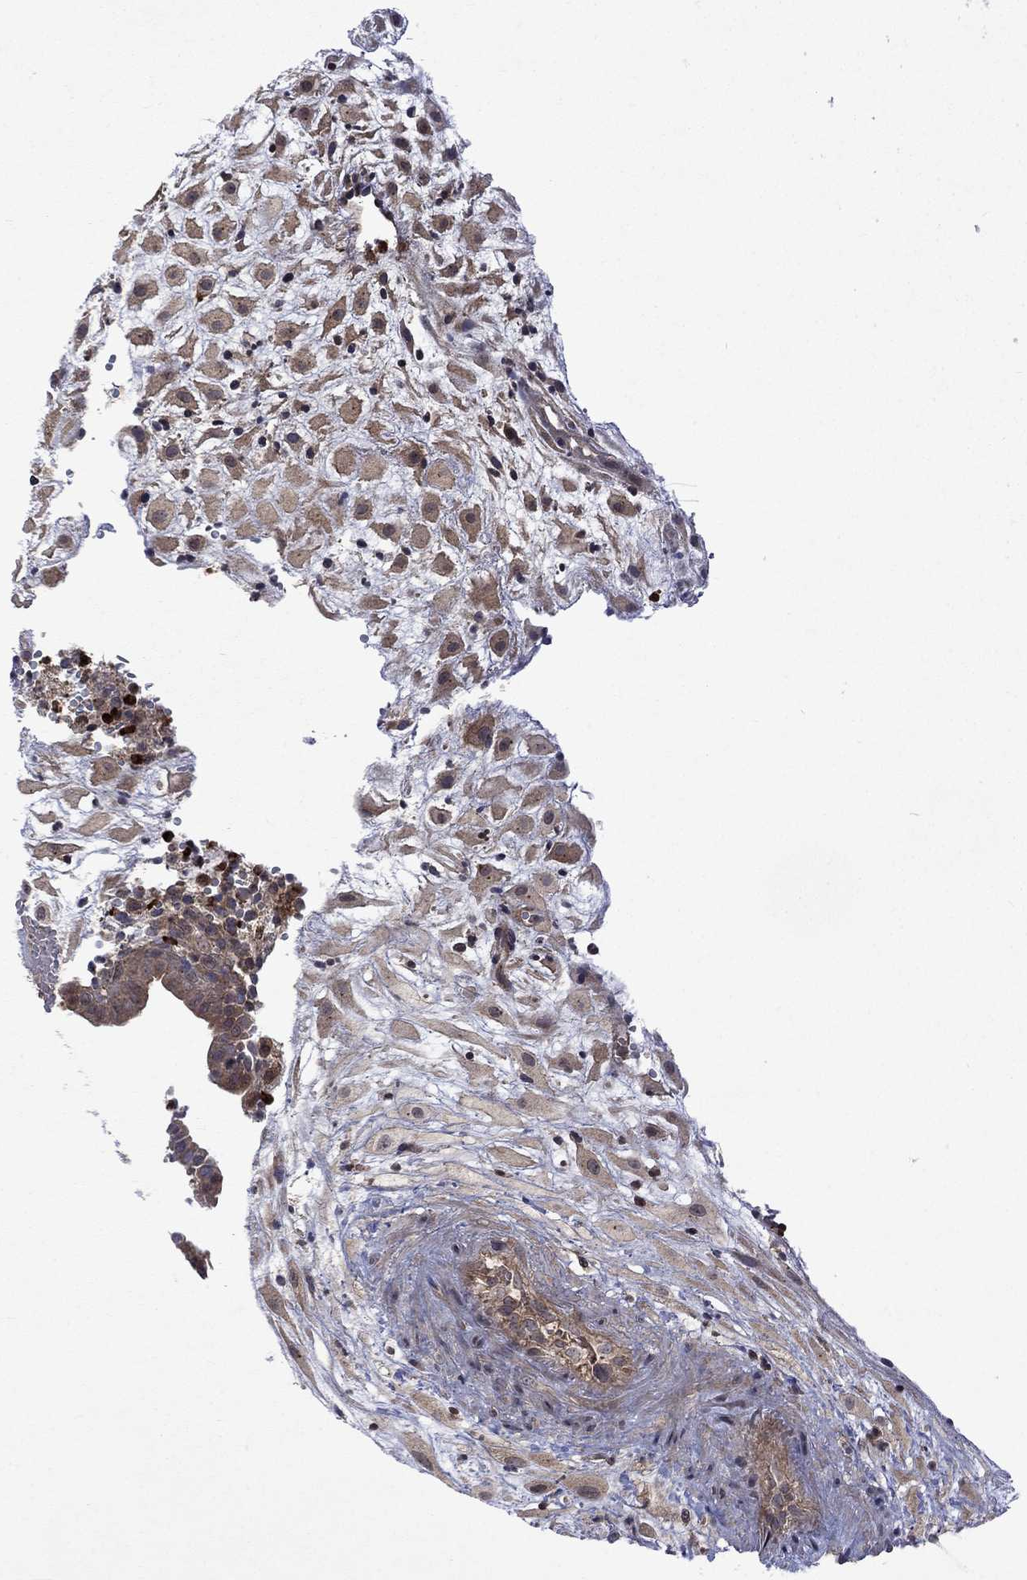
{"staining": {"intensity": "weak", "quantity": ">75%", "location": "cytoplasmic/membranous"}, "tissue": "placenta", "cell_type": "Decidual cells", "image_type": "normal", "snomed": [{"axis": "morphology", "description": "Normal tissue, NOS"}, {"axis": "topography", "description": "Placenta"}], "caption": "Decidual cells exhibit low levels of weak cytoplasmic/membranous positivity in approximately >75% of cells in normal placenta.", "gene": "TMEM33", "patient": {"sex": "female", "age": 24}}